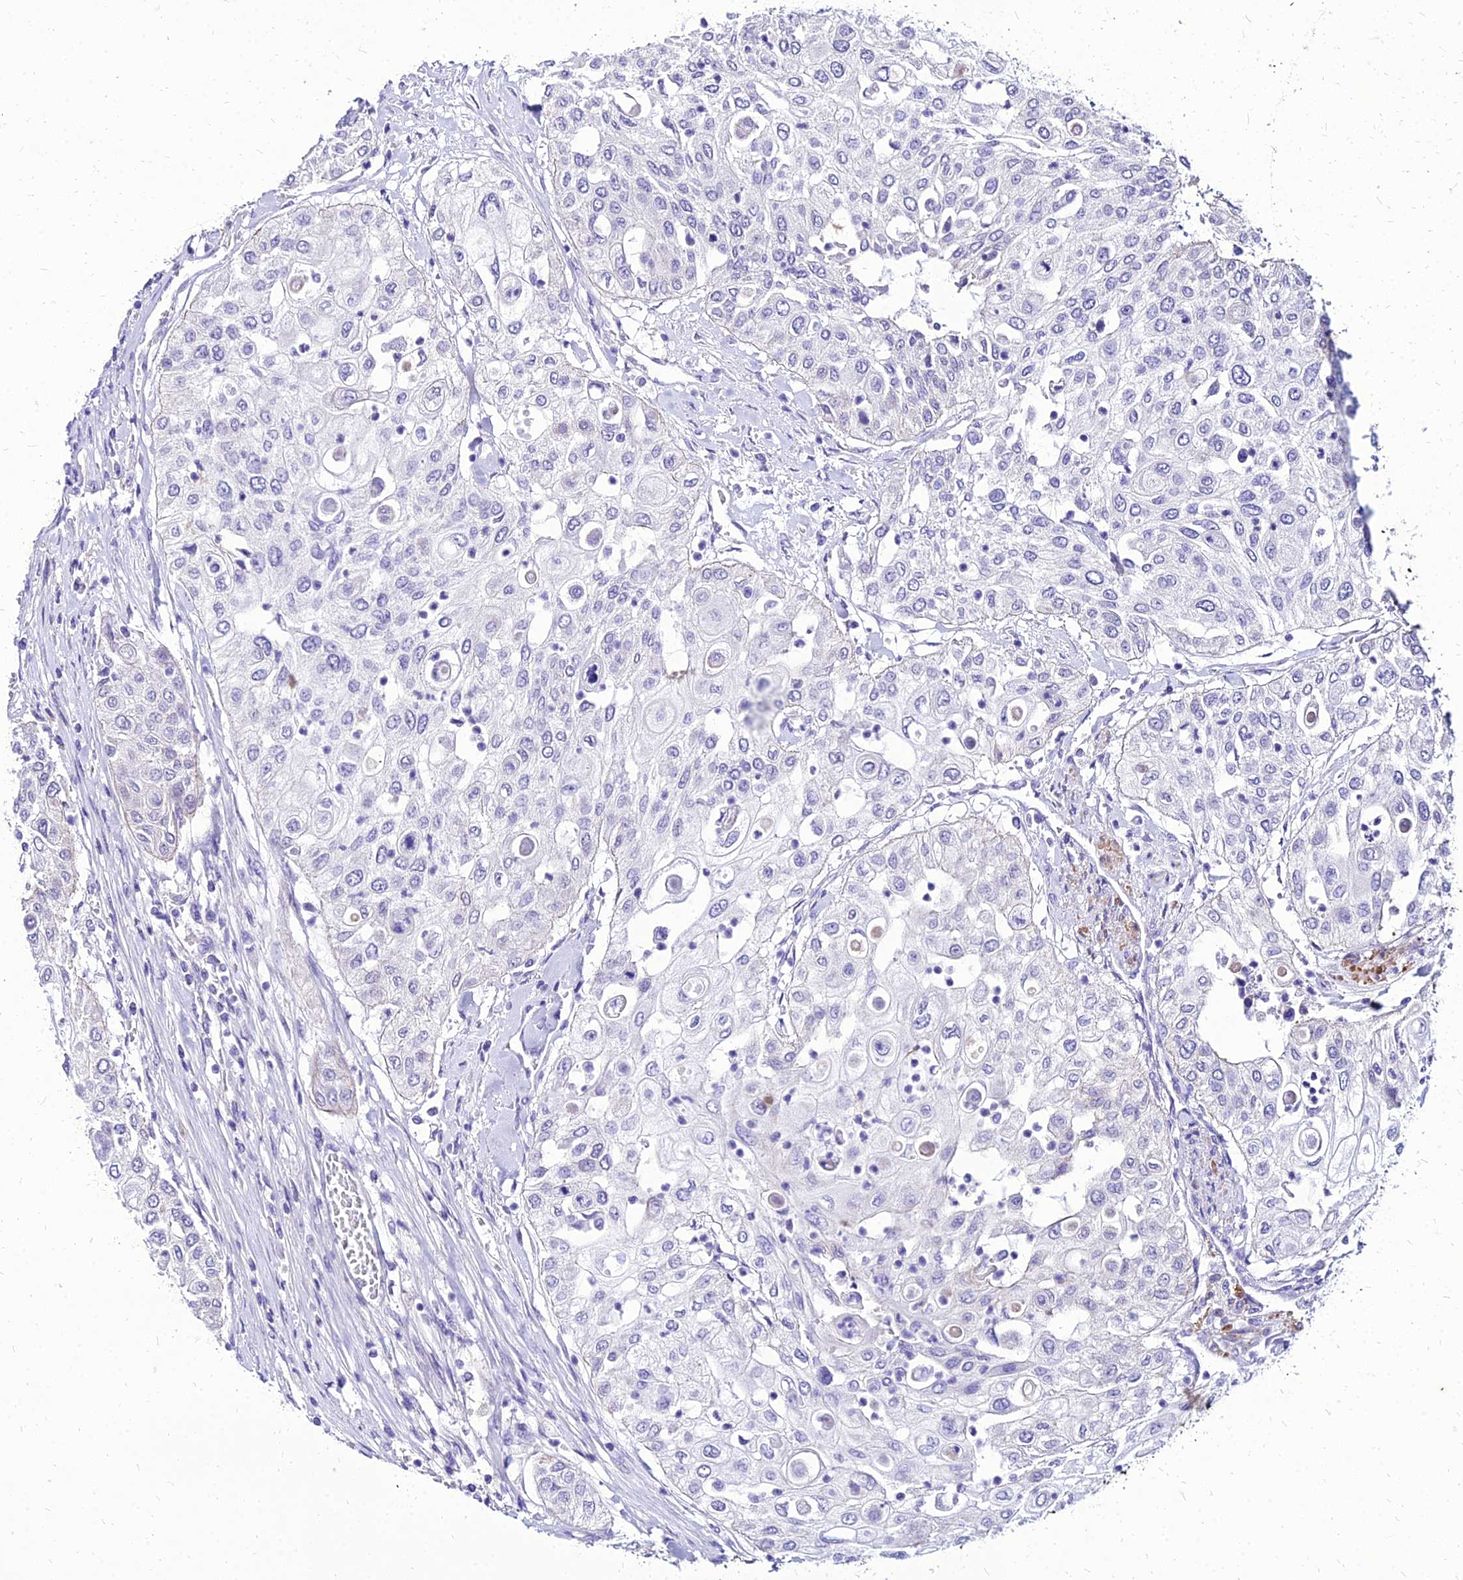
{"staining": {"intensity": "negative", "quantity": "none", "location": "none"}, "tissue": "urothelial cancer", "cell_type": "Tumor cells", "image_type": "cancer", "snomed": [{"axis": "morphology", "description": "Urothelial carcinoma, High grade"}, {"axis": "topography", "description": "Urinary bladder"}], "caption": "Urothelial cancer was stained to show a protein in brown. There is no significant staining in tumor cells.", "gene": "YEATS2", "patient": {"sex": "female", "age": 79}}